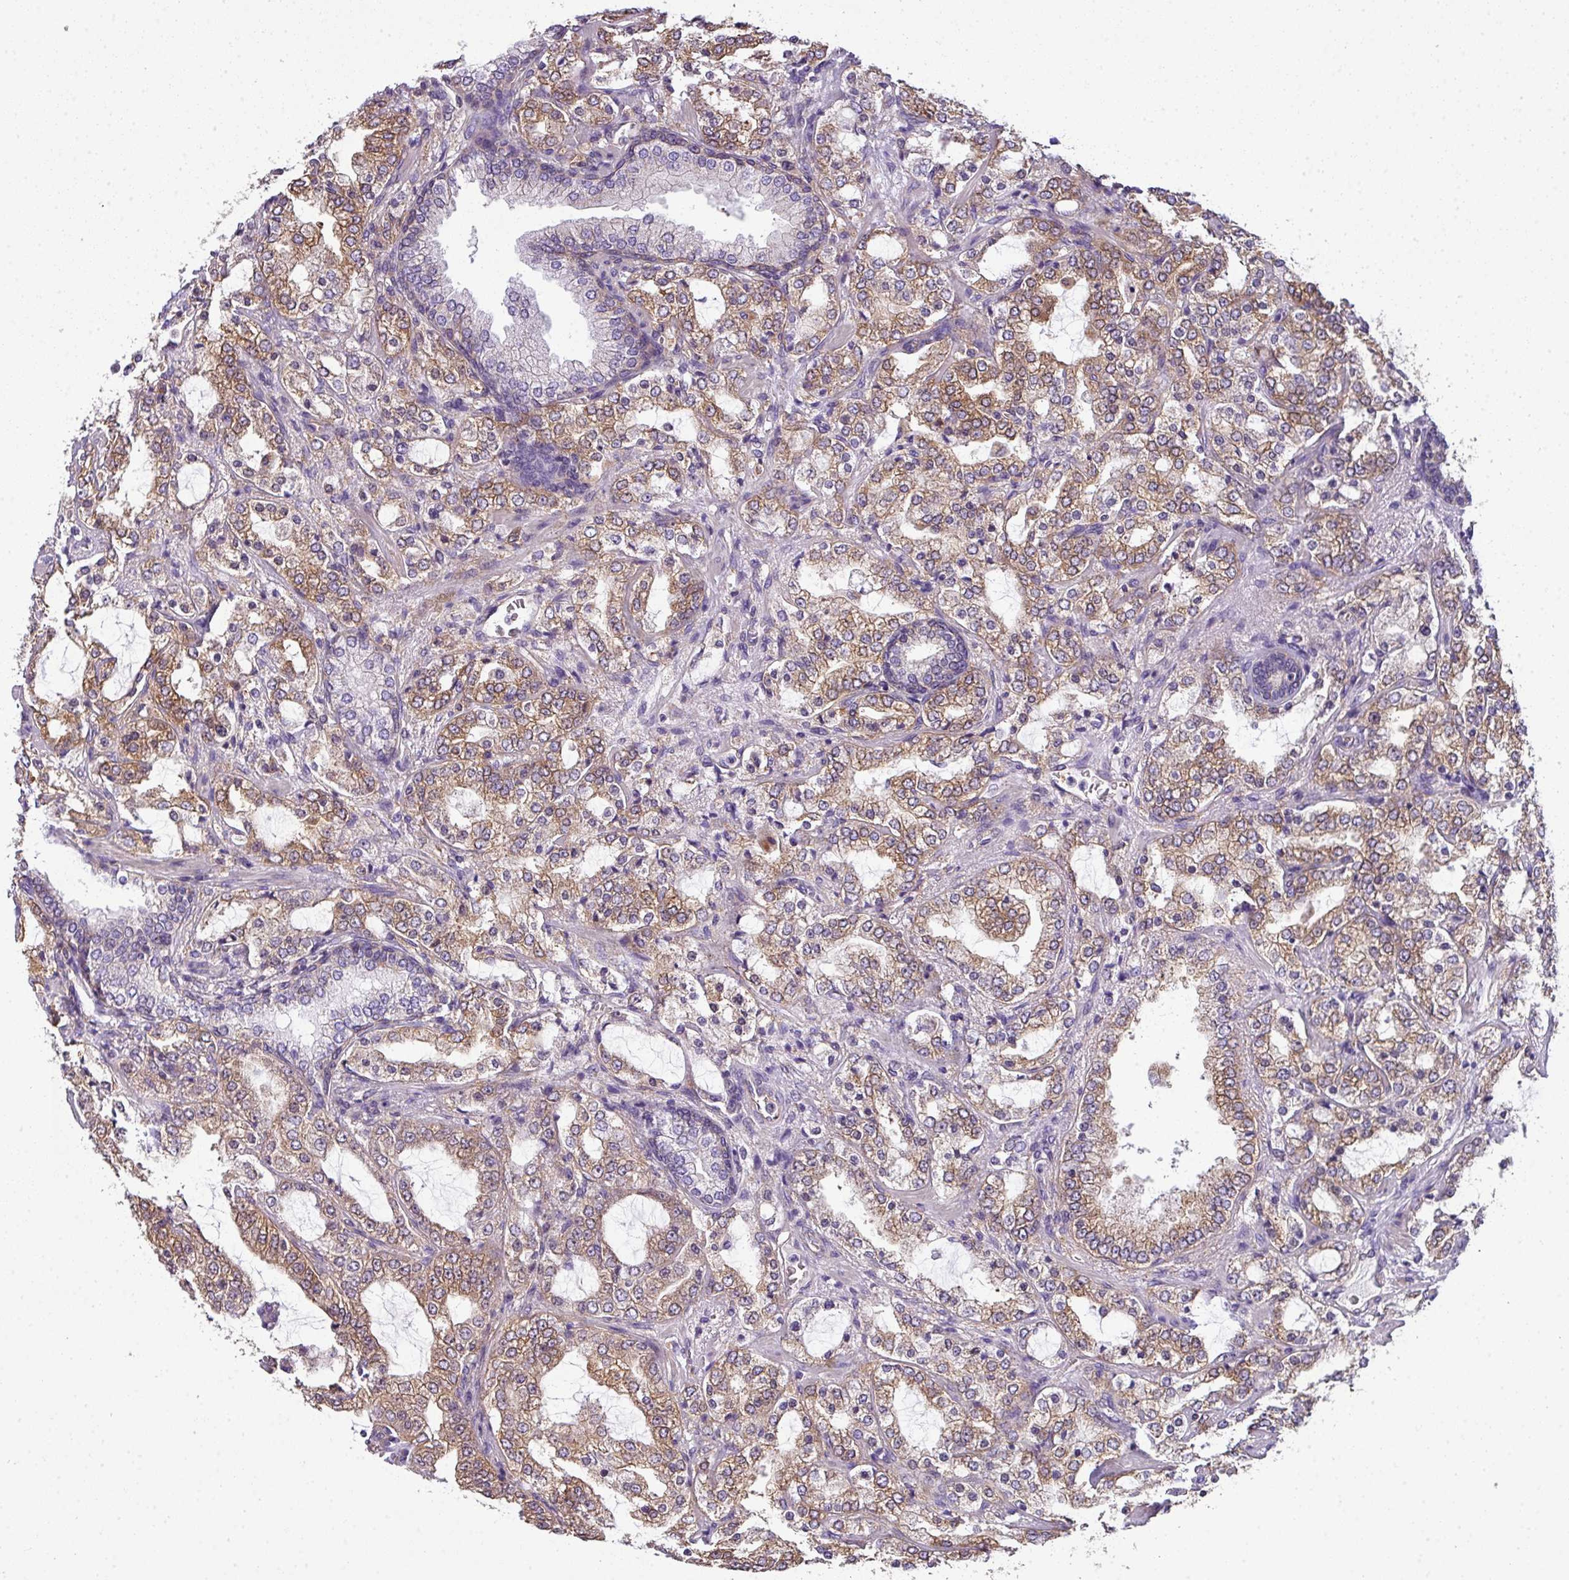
{"staining": {"intensity": "moderate", "quantity": ">75%", "location": "cytoplasmic/membranous"}, "tissue": "prostate cancer", "cell_type": "Tumor cells", "image_type": "cancer", "snomed": [{"axis": "morphology", "description": "Adenocarcinoma, High grade"}, {"axis": "topography", "description": "Prostate"}], "caption": "DAB immunohistochemical staining of human prostate cancer (adenocarcinoma (high-grade)) reveals moderate cytoplasmic/membranous protein expression in about >75% of tumor cells.", "gene": "PALS2", "patient": {"sex": "male", "age": 64}}